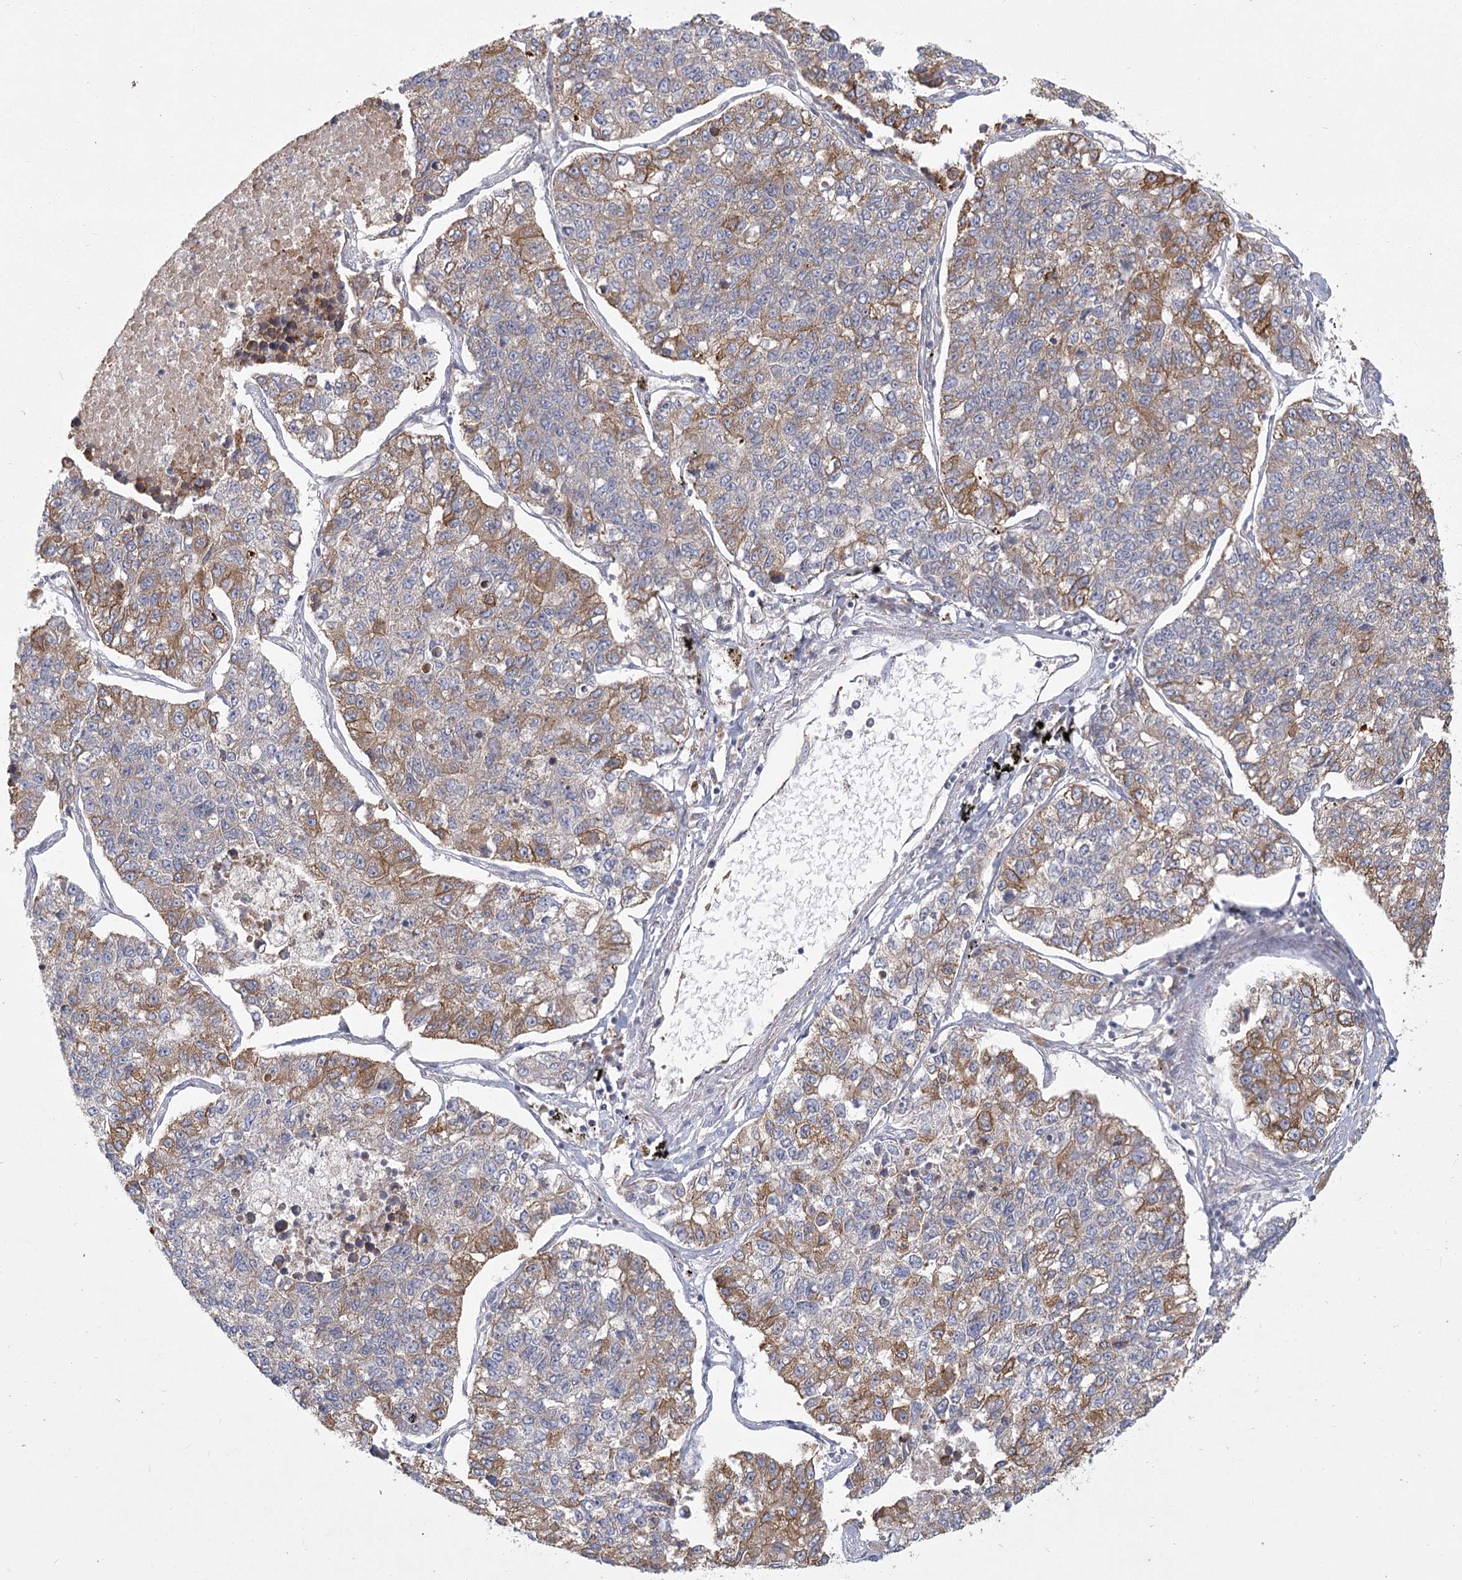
{"staining": {"intensity": "moderate", "quantity": "25%-75%", "location": "cytoplasmic/membranous"}, "tissue": "lung cancer", "cell_type": "Tumor cells", "image_type": "cancer", "snomed": [{"axis": "morphology", "description": "Adenocarcinoma, NOS"}, {"axis": "topography", "description": "Lung"}], "caption": "There is medium levels of moderate cytoplasmic/membranous expression in tumor cells of lung cancer (adenocarcinoma), as demonstrated by immunohistochemical staining (brown color).", "gene": "CNTLN", "patient": {"sex": "male", "age": 49}}